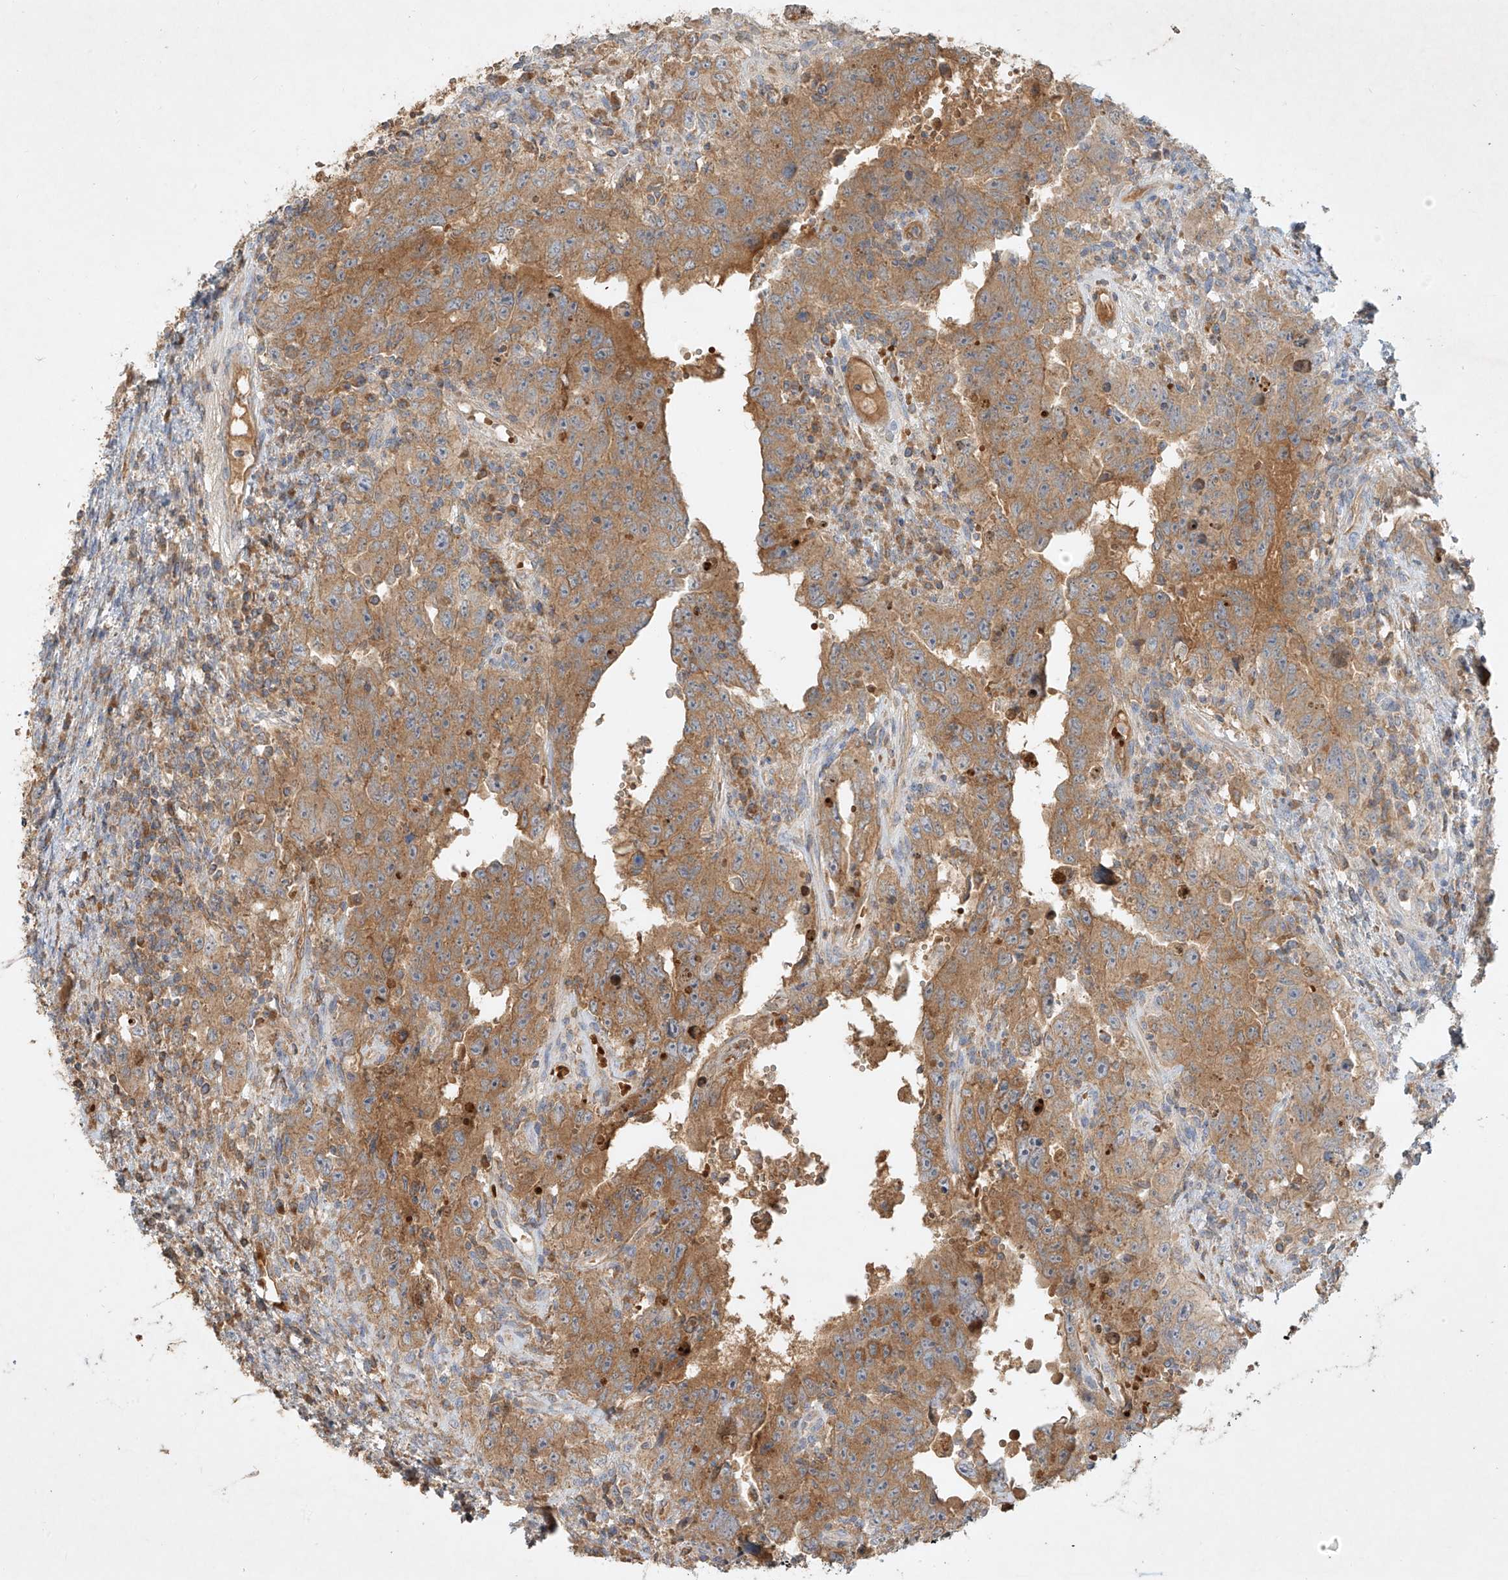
{"staining": {"intensity": "moderate", "quantity": "25%-75%", "location": "cytoplasmic/membranous"}, "tissue": "testis cancer", "cell_type": "Tumor cells", "image_type": "cancer", "snomed": [{"axis": "morphology", "description": "Carcinoma, Embryonal, NOS"}, {"axis": "topography", "description": "Testis"}], "caption": "There is medium levels of moderate cytoplasmic/membranous positivity in tumor cells of testis cancer (embryonal carcinoma), as demonstrated by immunohistochemical staining (brown color).", "gene": "KPNA7", "patient": {"sex": "male", "age": 26}}